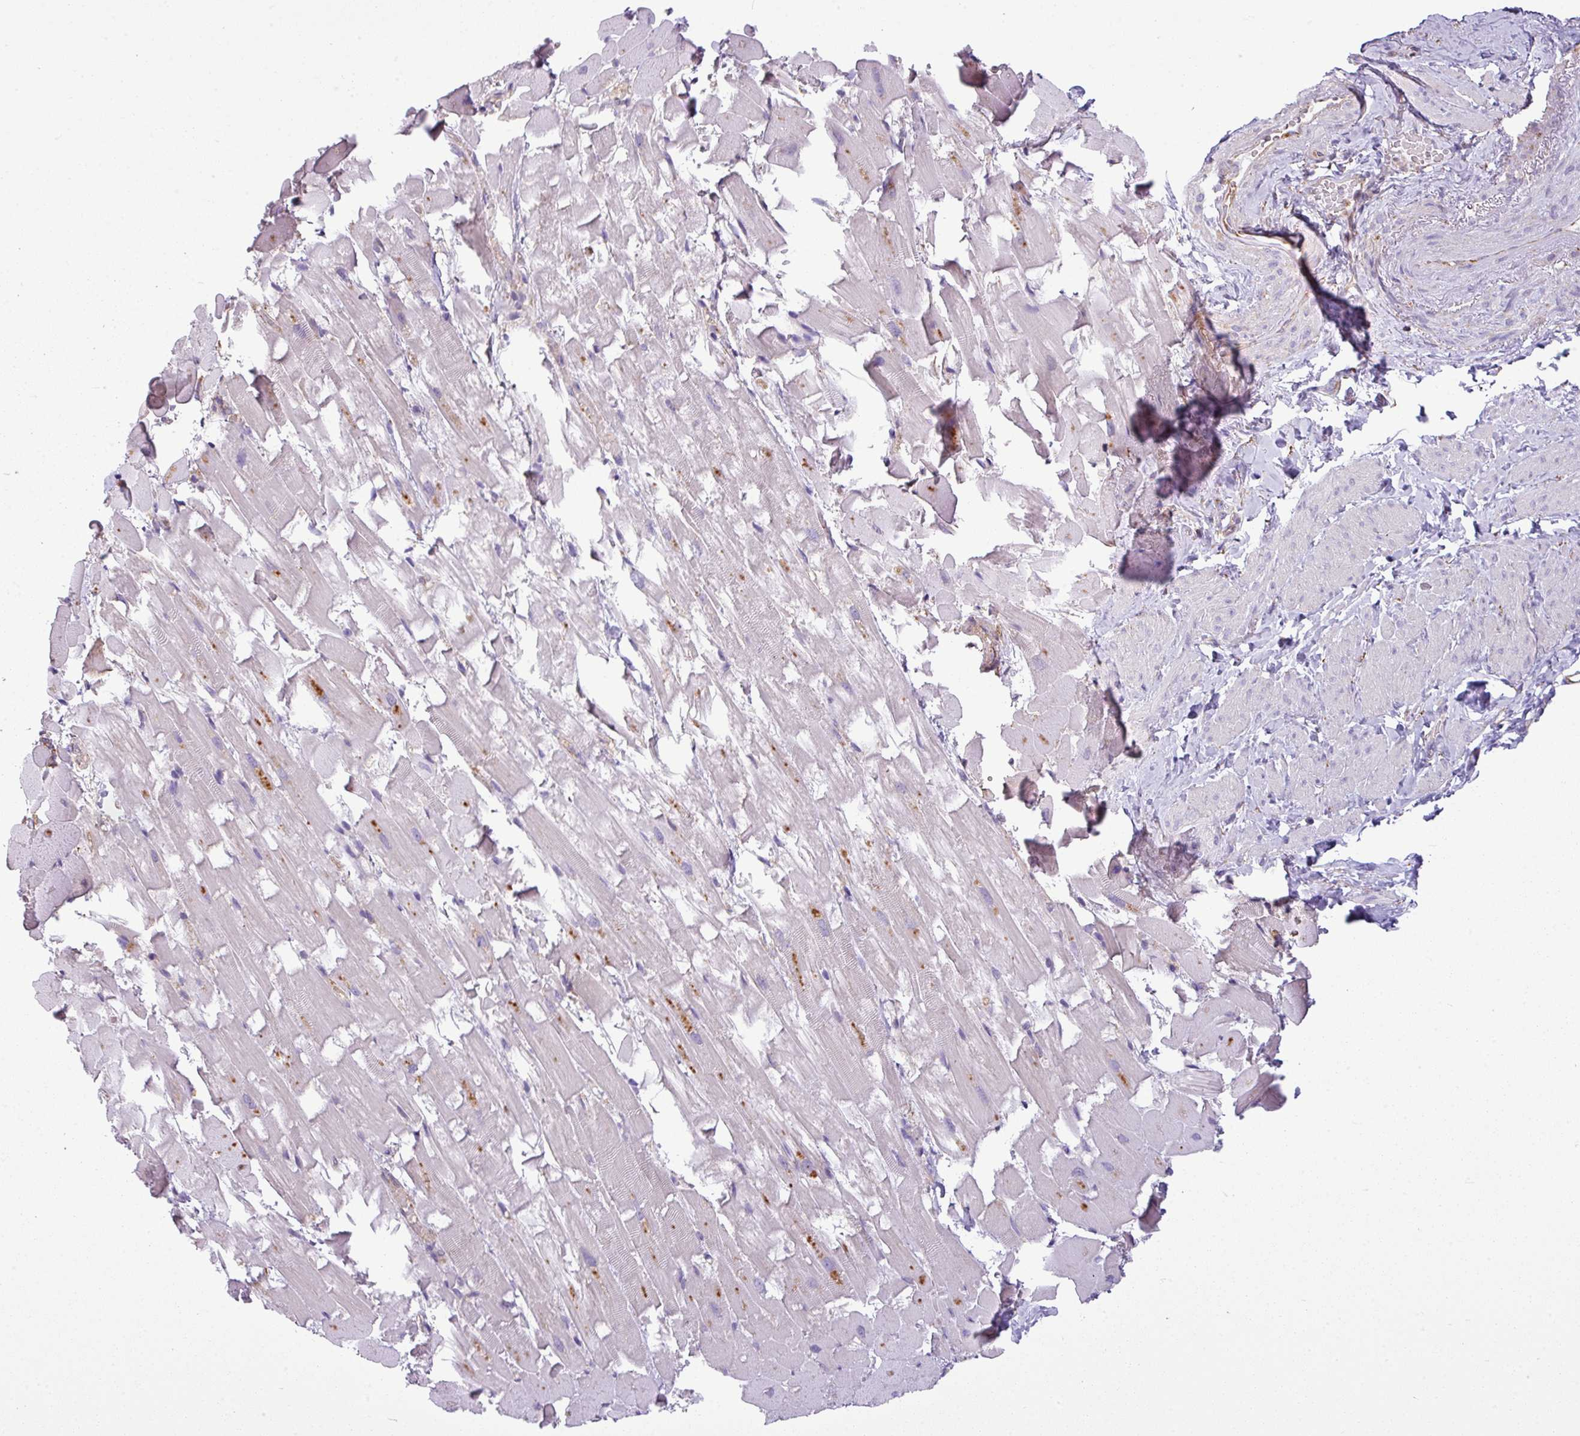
{"staining": {"intensity": "negative", "quantity": "none", "location": "none"}, "tissue": "heart muscle", "cell_type": "Cardiomyocytes", "image_type": "normal", "snomed": [{"axis": "morphology", "description": "Normal tissue, NOS"}, {"axis": "topography", "description": "Heart"}], "caption": "Histopathology image shows no protein positivity in cardiomyocytes of unremarkable heart muscle.", "gene": "XNDC1N", "patient": {"sex": "male", "age": 37}}